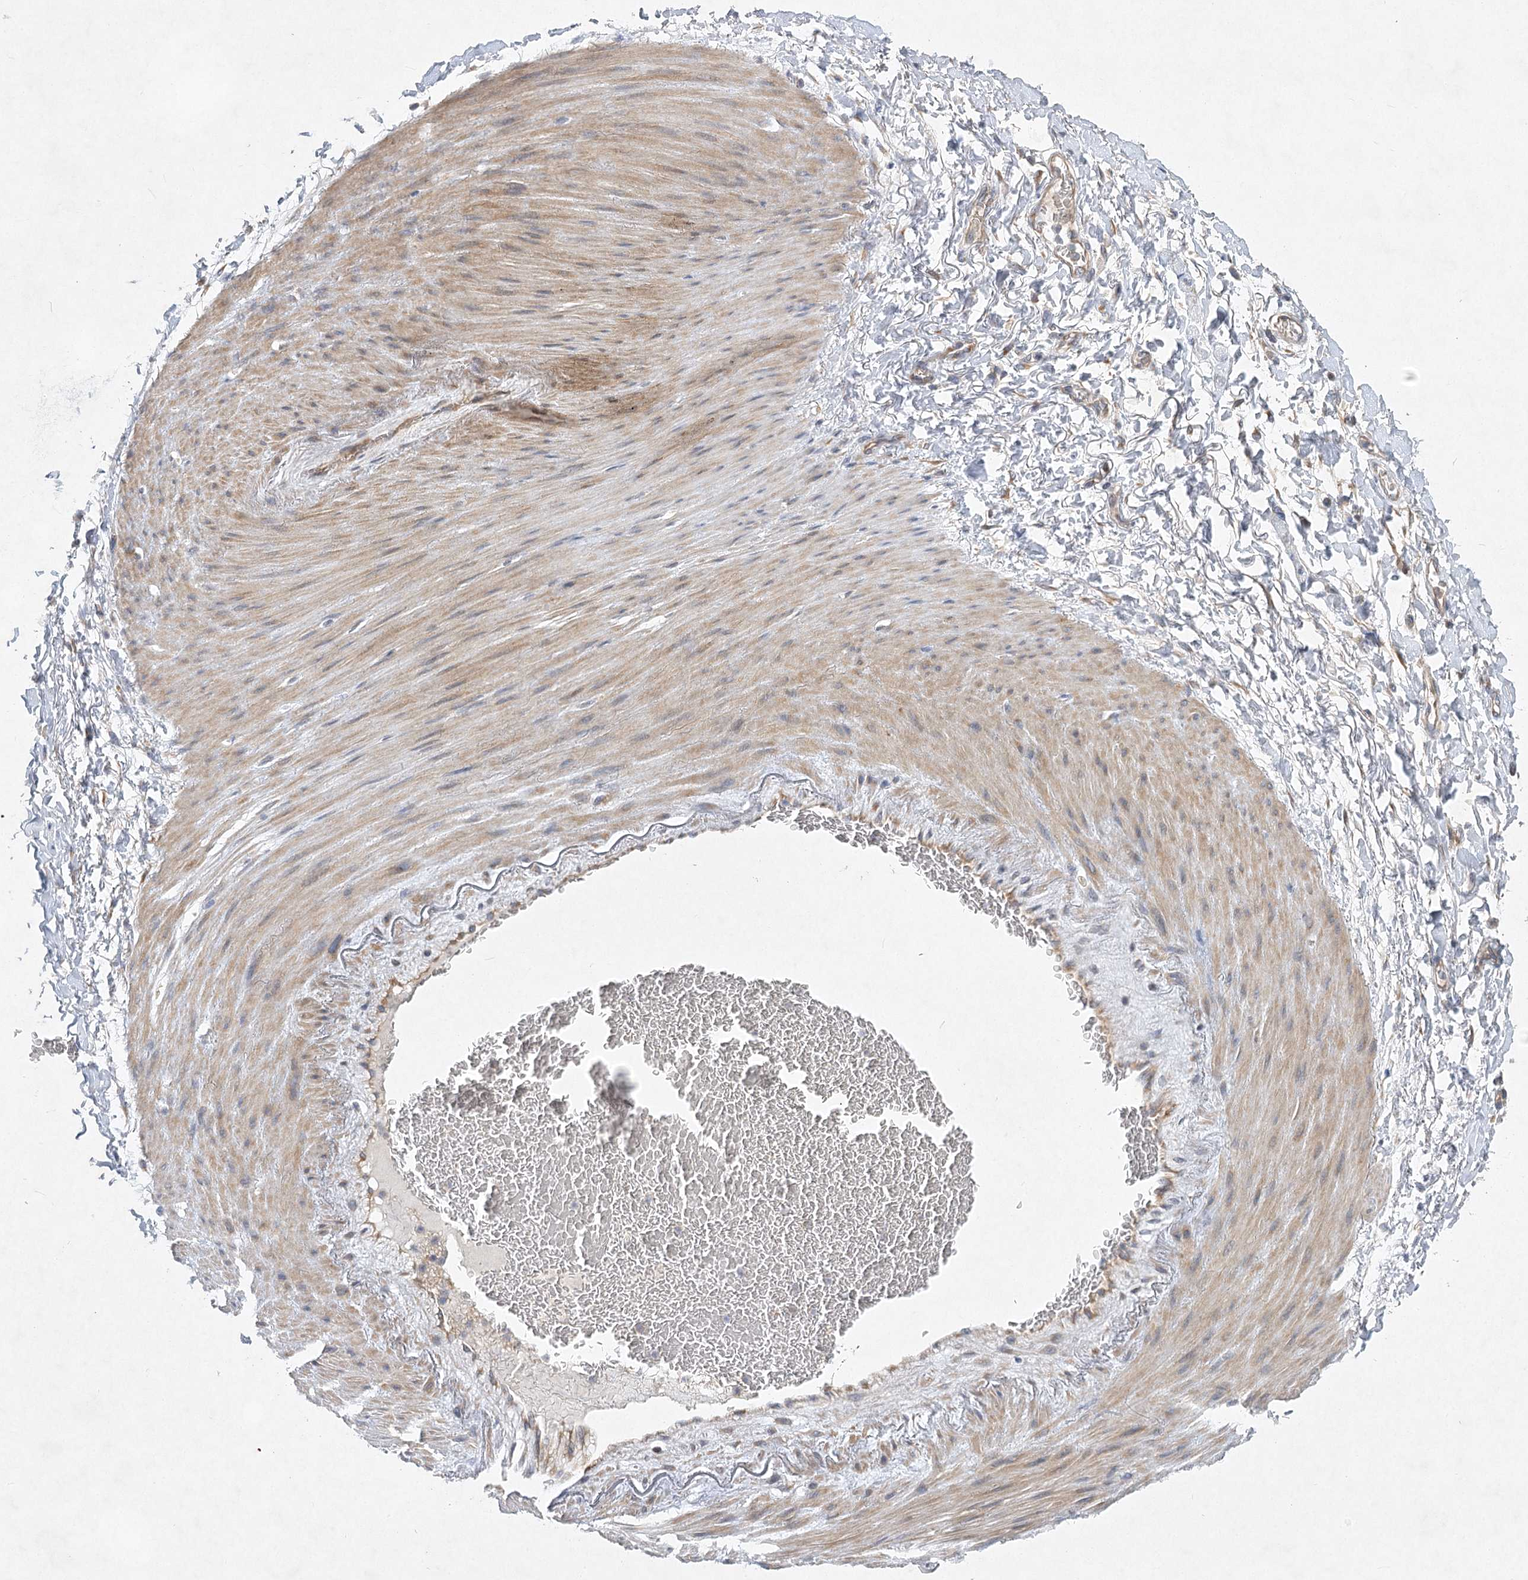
{"staining": {"intensity": "negative", "quantity": "none", "location": "none"}, "tissue": "adipose tissue", "cell_type": "Adipocytes", "image_type": "normal", "snomed": [{"axis": "morphology", "description": "Normal tissue, NOS"}, {"axis": "morphology", "description": "Adenocarcinoma, NOS"}, {"axis": "topography", "description": "Esophagus"}], "caption": "Immunohistochemical staining of unremarkable adipose tissue shows no significant positivity in adipocytes.", "gene": "PYROXD1", "patient": {"sex": "male", "age": 62}}